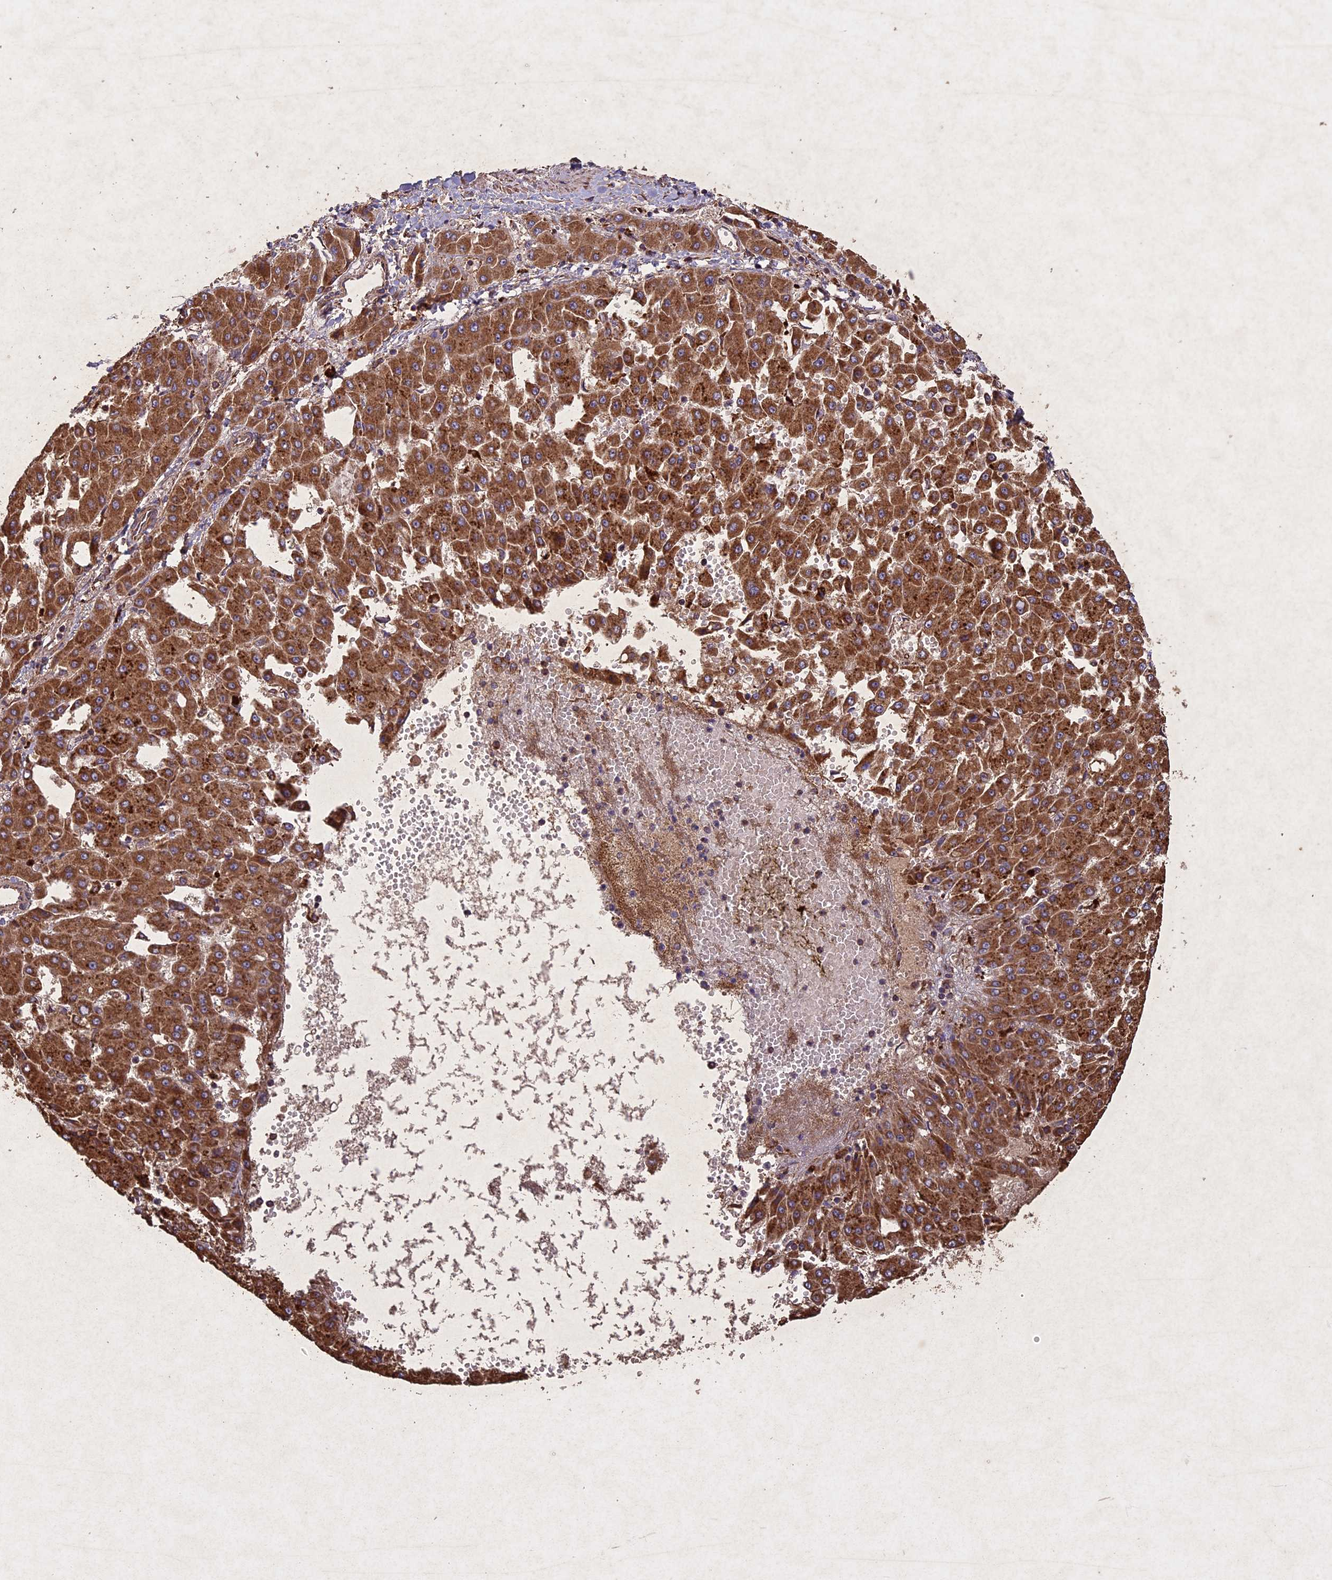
{"staining": {"intensity": "moderate", "quantity": ">75%", "location": "cytoplasmic/membranous"}, "tissue": "liver cancer", "cell_type": "Tumor cells", "image_type": "cancer", "snomed": [{"axis": "morphology", "description": "Carcinoma, Hepatocellular, NOS"}, {"axis": "topography", "description": "Liver"}], "caption": "A micrograph of liver cancer stained for a protein exhibits moderate cytoplasmic/membranous brown staining in tumor cells.", "gene": "CIAO2B", "patient": {"sex": "male", "age": 47}}